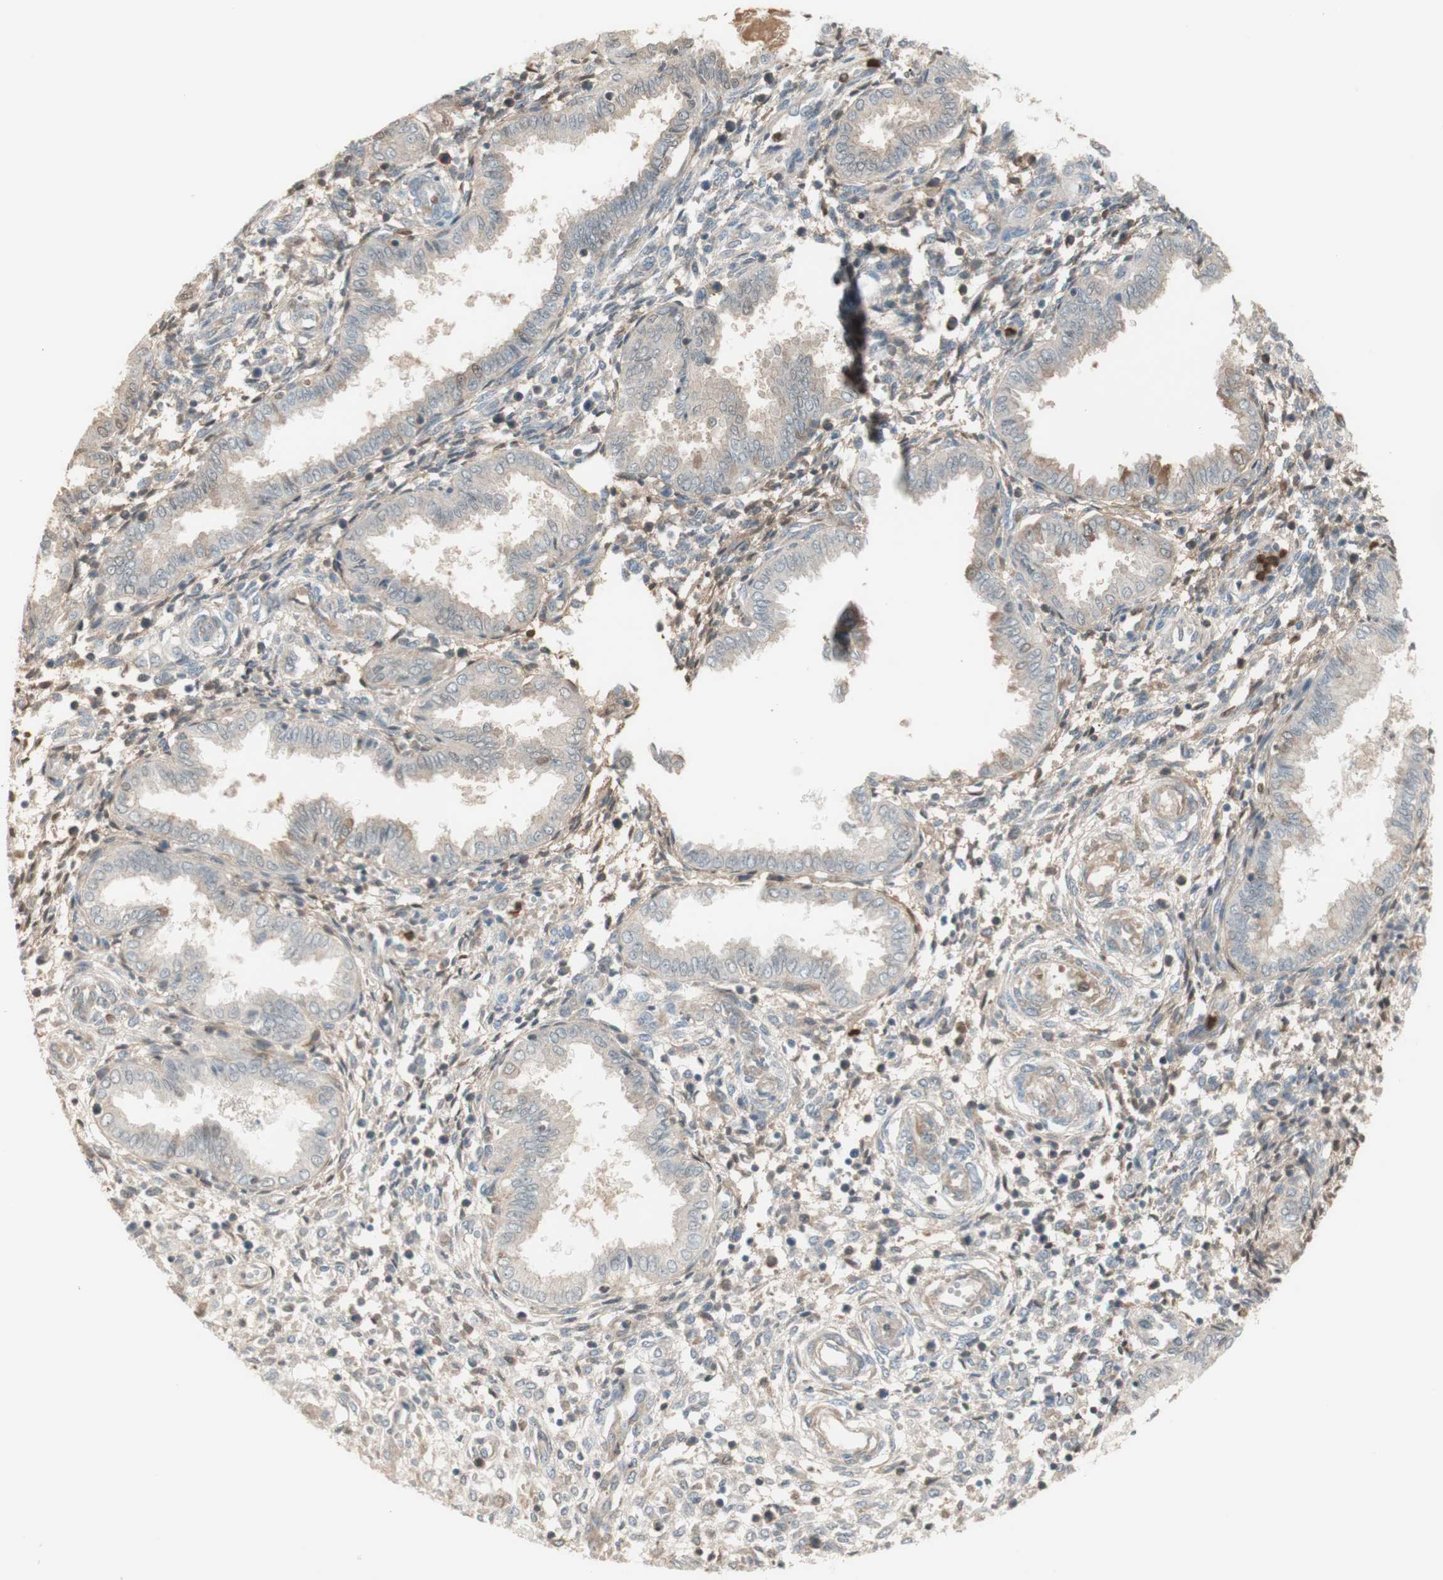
{"staining": {"intensity": "weak", "quantity": ">75%", "location": "cytoplasmic/membranous"}, "tissue": "endometrium", "cell_type": "Cells in endometrial stroma", "image_type": "normal", "snomed": [{"axis": "morphology", "description": "Normal tissue, NOS"}, {"axis": "topography", "description": "Endometrium"}], "caption": "Protein staining of benign endometrium demonstrates weak cytoplasmic/membranous staining in about >75% of cells in endometrial stroma. (Stains: DAB (3,3'-diaminobenzidine) in brown, nuclei in blue, Microscopy: brightfield microscopy at high magnification).", "gene": "NID1", "patient": {"sex": "female", "age": 33}}